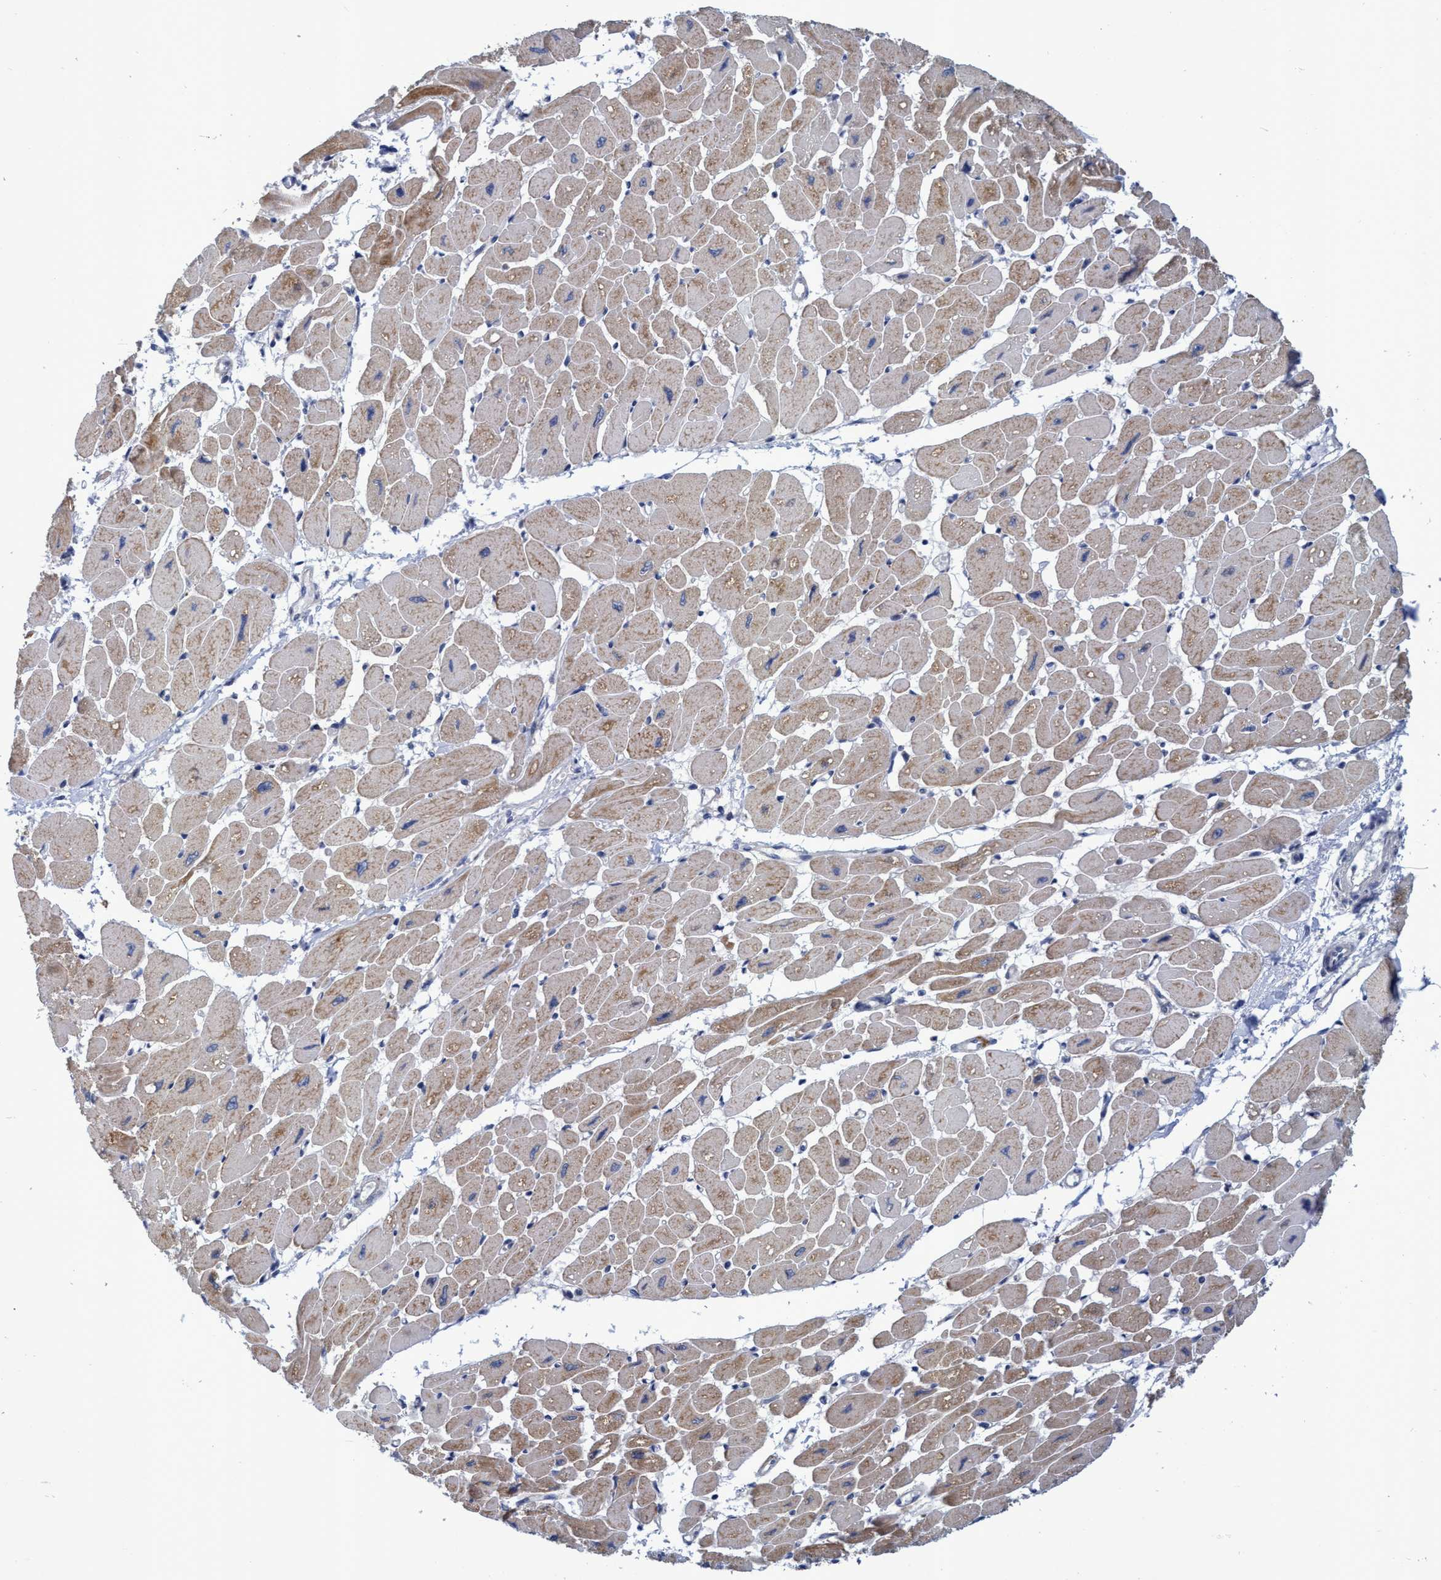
{"staining": {"intensity": "moderate", "quantity": ">75%", "location": "cytoplasmic/membranous"}, "tissue": "heart muscle", "cell_type": "Cardiomyocytes", "image_type": "normal", "snomed": [{"axis": "morphology", "description": "Normal tissue, NOS"}, {"axis": "topography", "description": "Heart"}], "caption": "Heart muscle stained with DAB (3,3'-diaminobenzidine) immunohistochemistry exhibits medium levels of moderate cytoplasmic/membranous positivity in about >75% of cardiomyocytes.", "gene": "NAT16", "patient": {"sex": "female", "age": 54}}